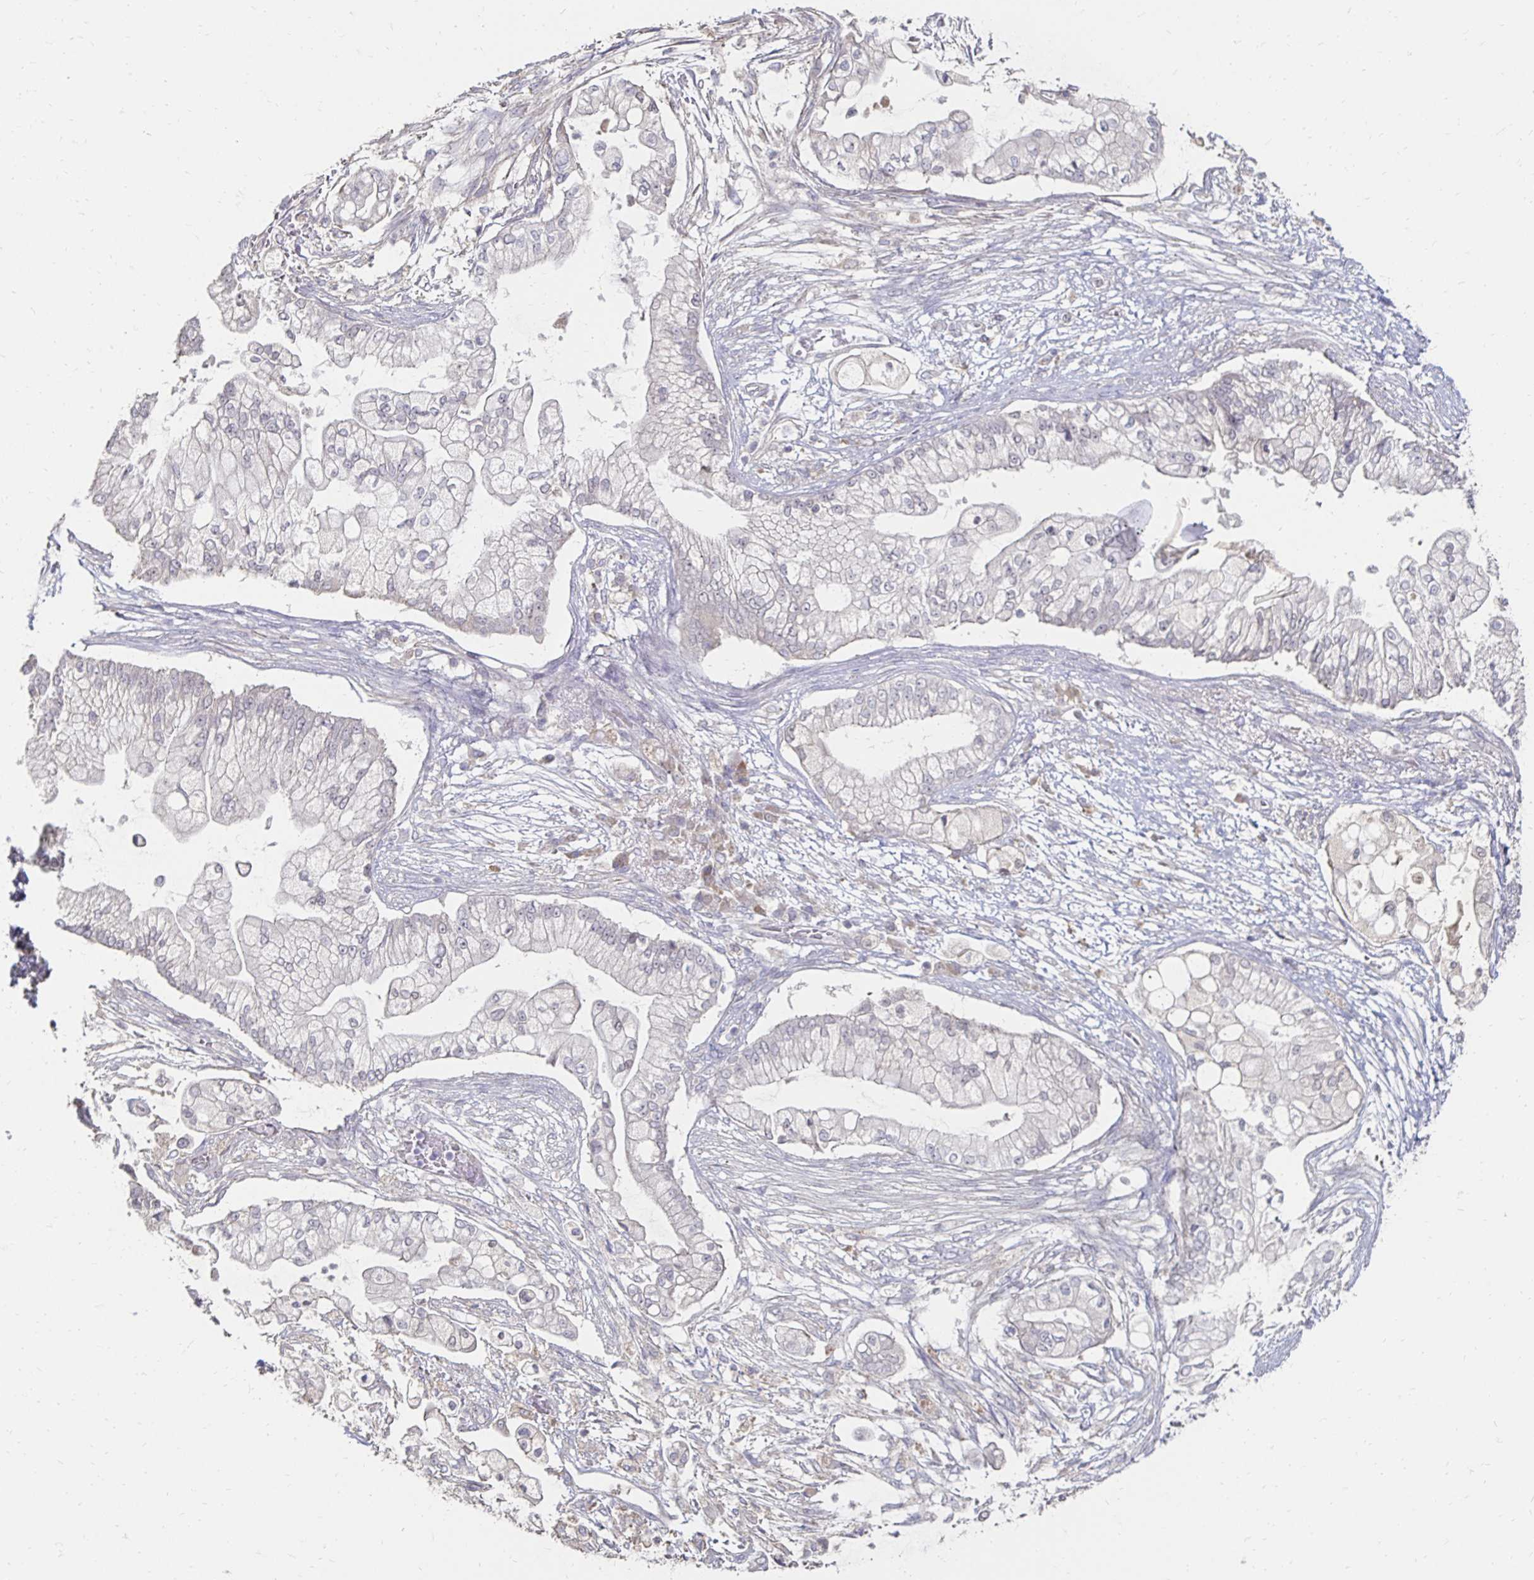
{"staining": {"intensity": "negative", "quantity": "none", "location": "none"}, "tissue": "pancreatic cancer", "cell_type": "Tumor cells", "image_type": "cancer", "snomed": [{"axis": "morphology", "description": "Adenocarcinoma, NOS"}, {"axis": "topography", "description": "Pancreas"}], "caption": "The image demonstrates no staining of tumor cells in adenocarcinoma (pancreatic).", "gene": "ZNF727", "patient": {"sex": "female", "age": 69}}